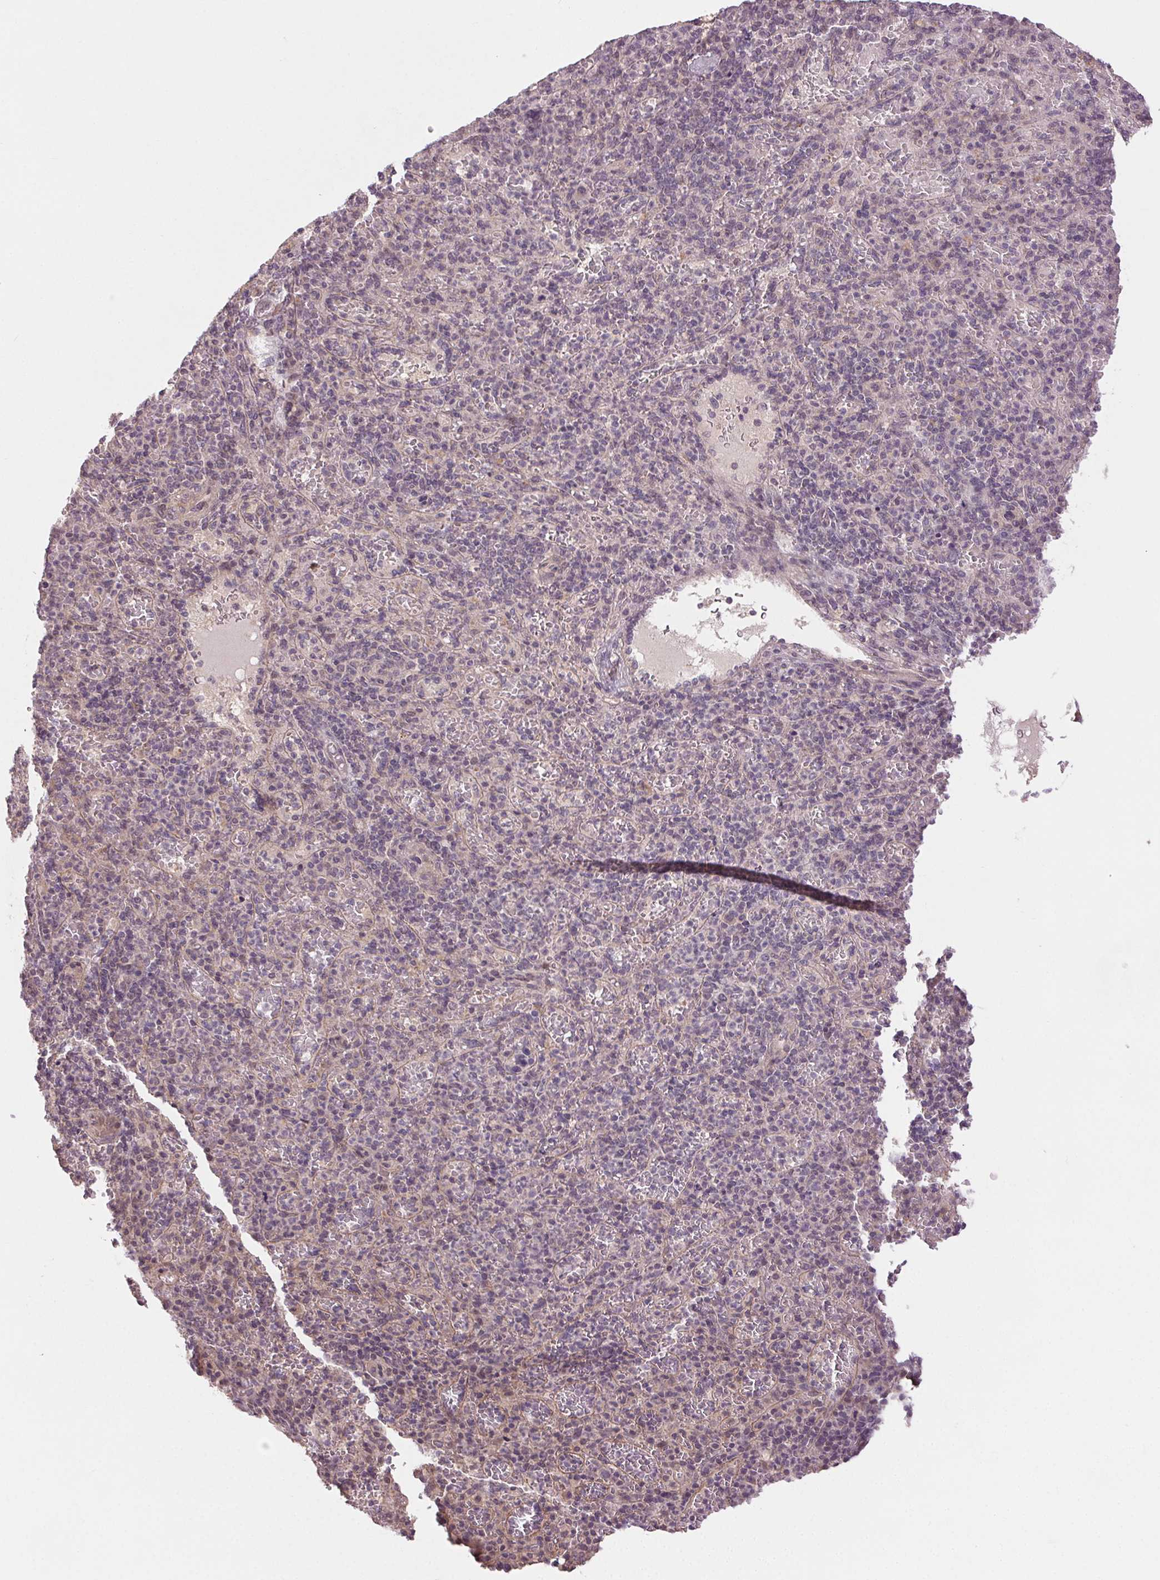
{"staining": {"intensity": "negative", "quantity": "none", "location": "none"}, "tissue": "spleen", "cell_type": "Cells in red pulp", "image_type": "normal", "snomed": [{"axis": "morphology", "description": "Normal tissue, NOS"}, {"axis": "topography", "description": "Spleen"}], "caption": "This is an immunohistochemistry micrograph of unremarkable human spleen. There is no staining in cells in red pulp.", "gene": "ATP1B3", "patient": {"sex": "female", "age": 74}}